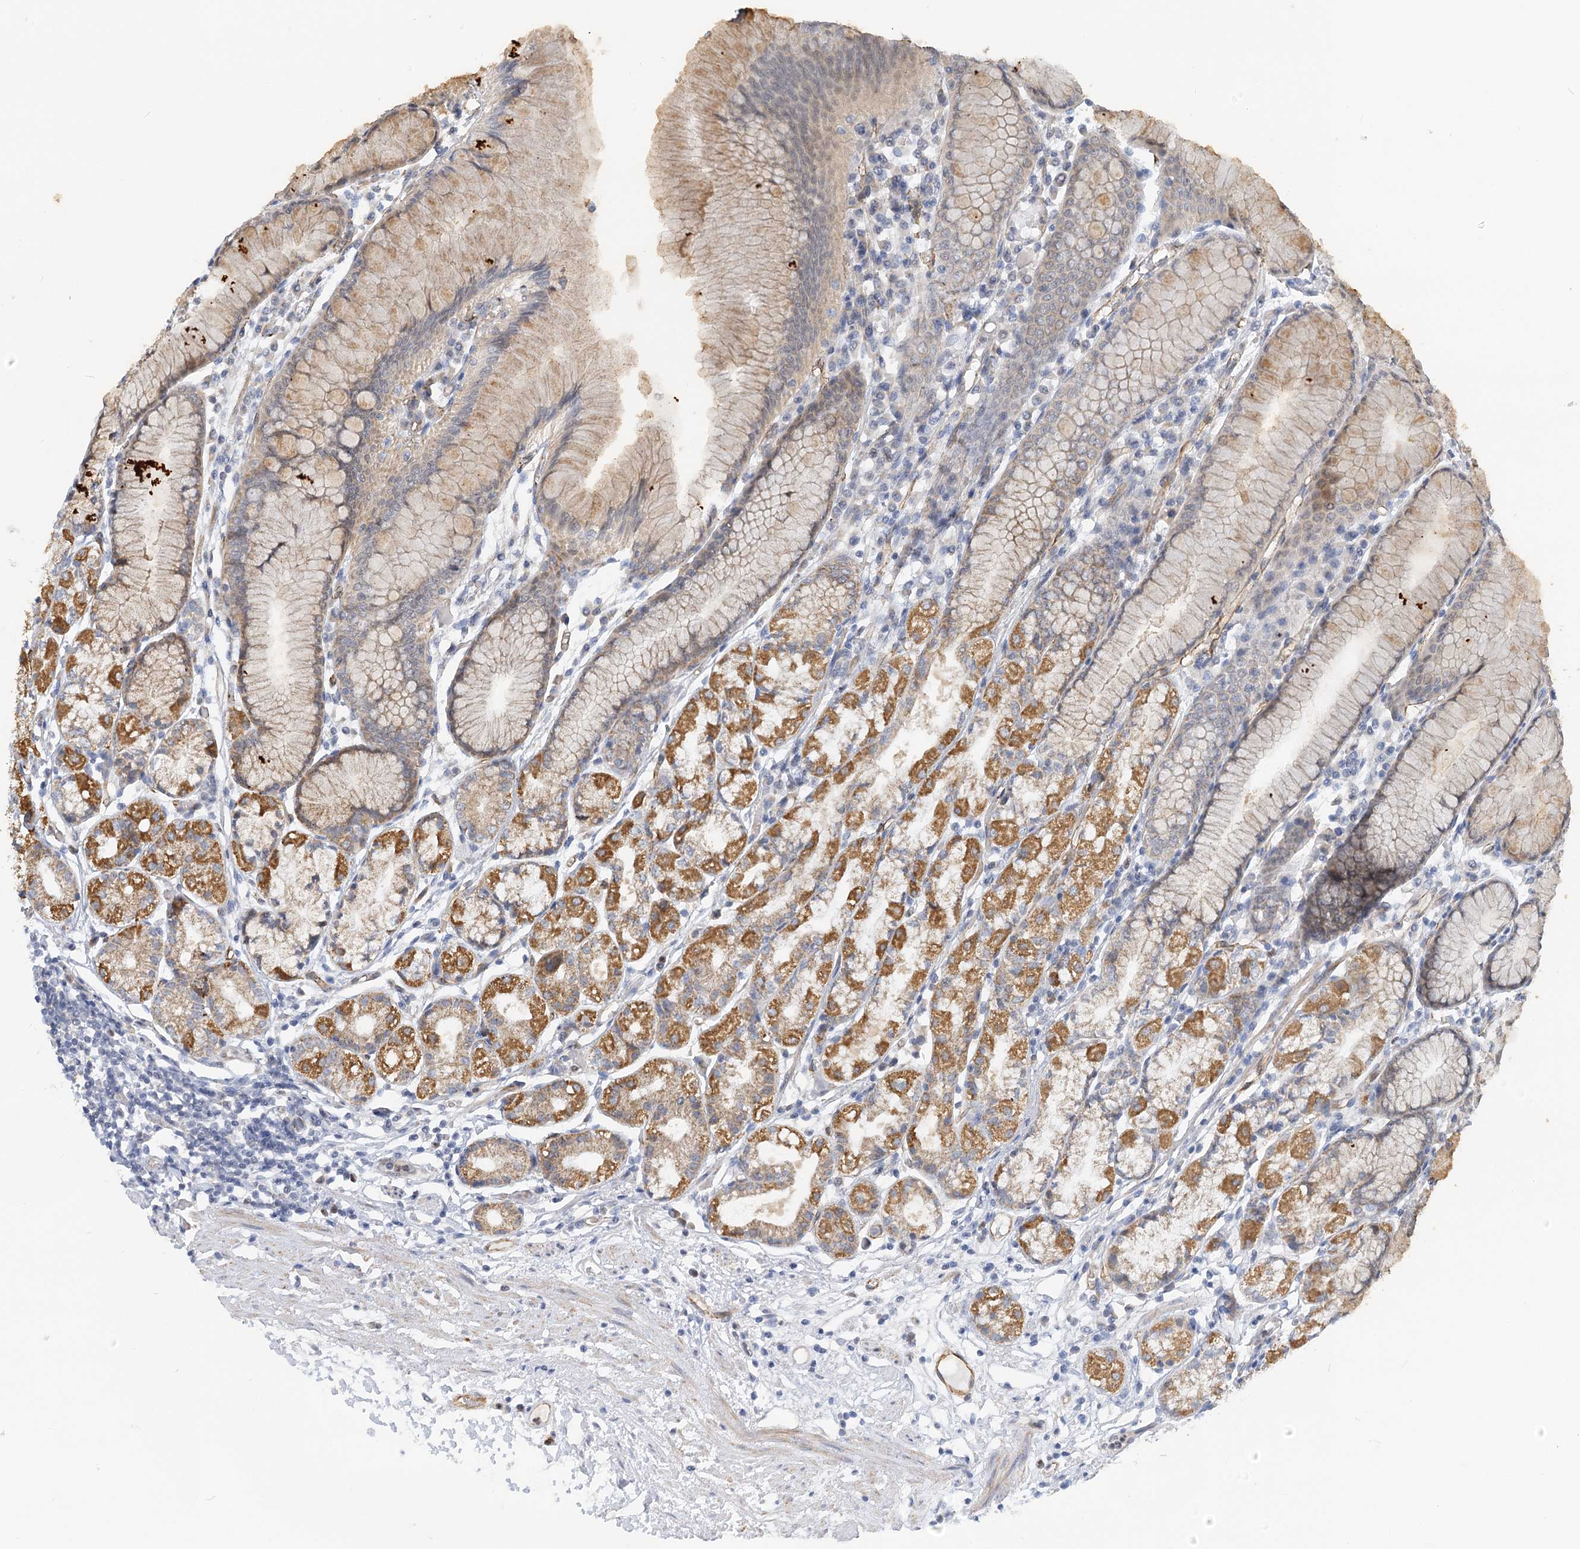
{"staining": {"intensity": "moderate", "quantity": ">75%", "location": "cytoplasmic/membranous"}, "tissue": "stomach", "cell_type": "Glandular cells", "image_type": "normal", "snomed": [{"axis": "morphology", "description": "Normal tissue, NOS"}, {"axis": "topography", "description": "Stomach"}], "caption": "Immunohistochemistry (IHC) (DAB (3,3'-diaminobenzidine)) staining of normal human stomach displays moderate cytoplasmic/membranous protein positivity in about >75% of glandular cells.", "gene": "NELL2", "patient": {"sex": "female", "age": 57}}